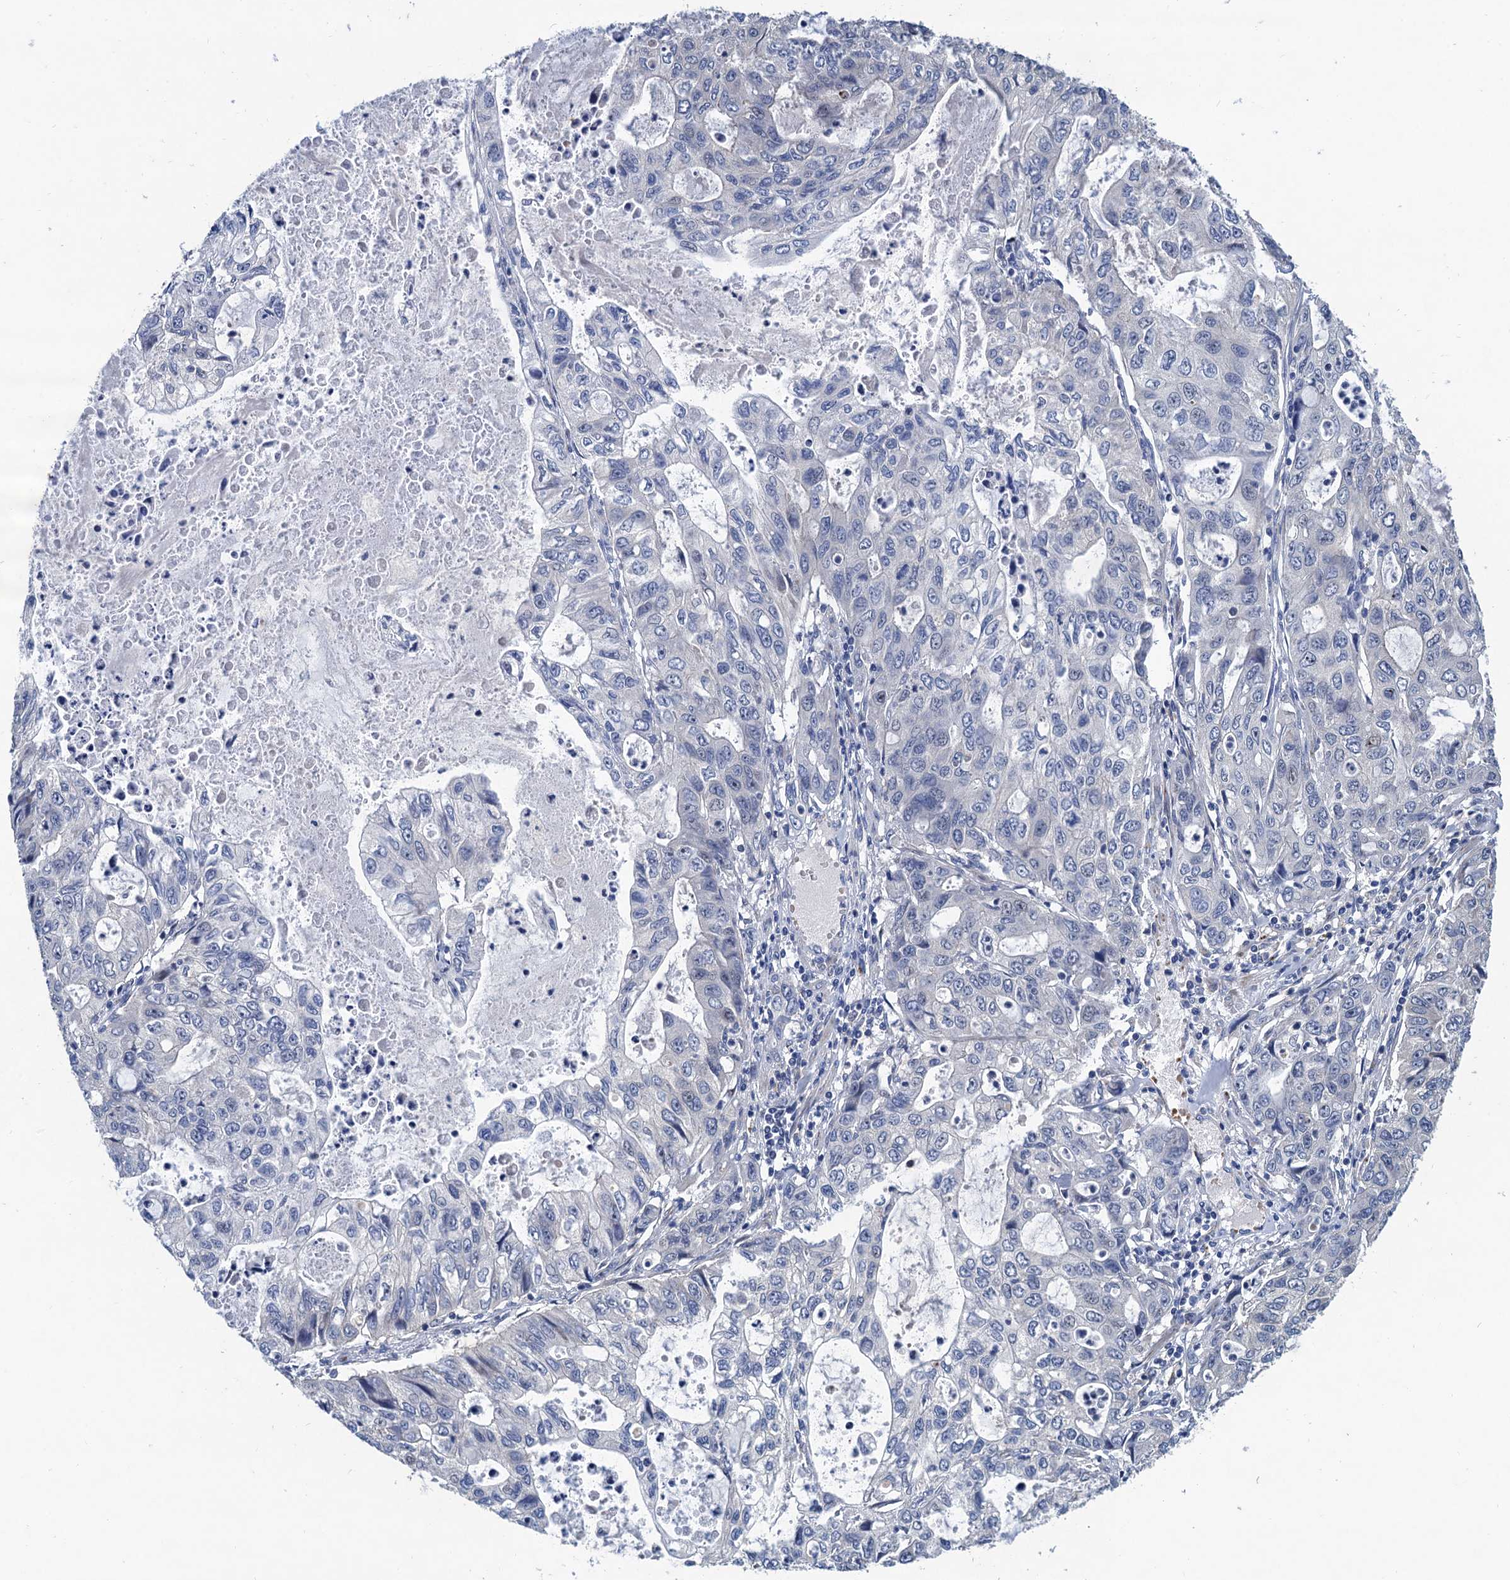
{"staining": {"intensity": "negative", "quantity": "none", "location": "none"}, "tissue": "stomach cancer", "cell_type": "Tumor cells", "image_type": "cancer", "snomed": [{"axis": "morphology", "description": "Adenocarcinoma, NOS"}, {"axis": "topography", "description": "Stomach, upper"}], "caption": "Immunohistochemistry of stomach cancer displays no positivity in tumor cells.", "gene": "TRAF7", "patient": {"sex": "female", "age": 52}}